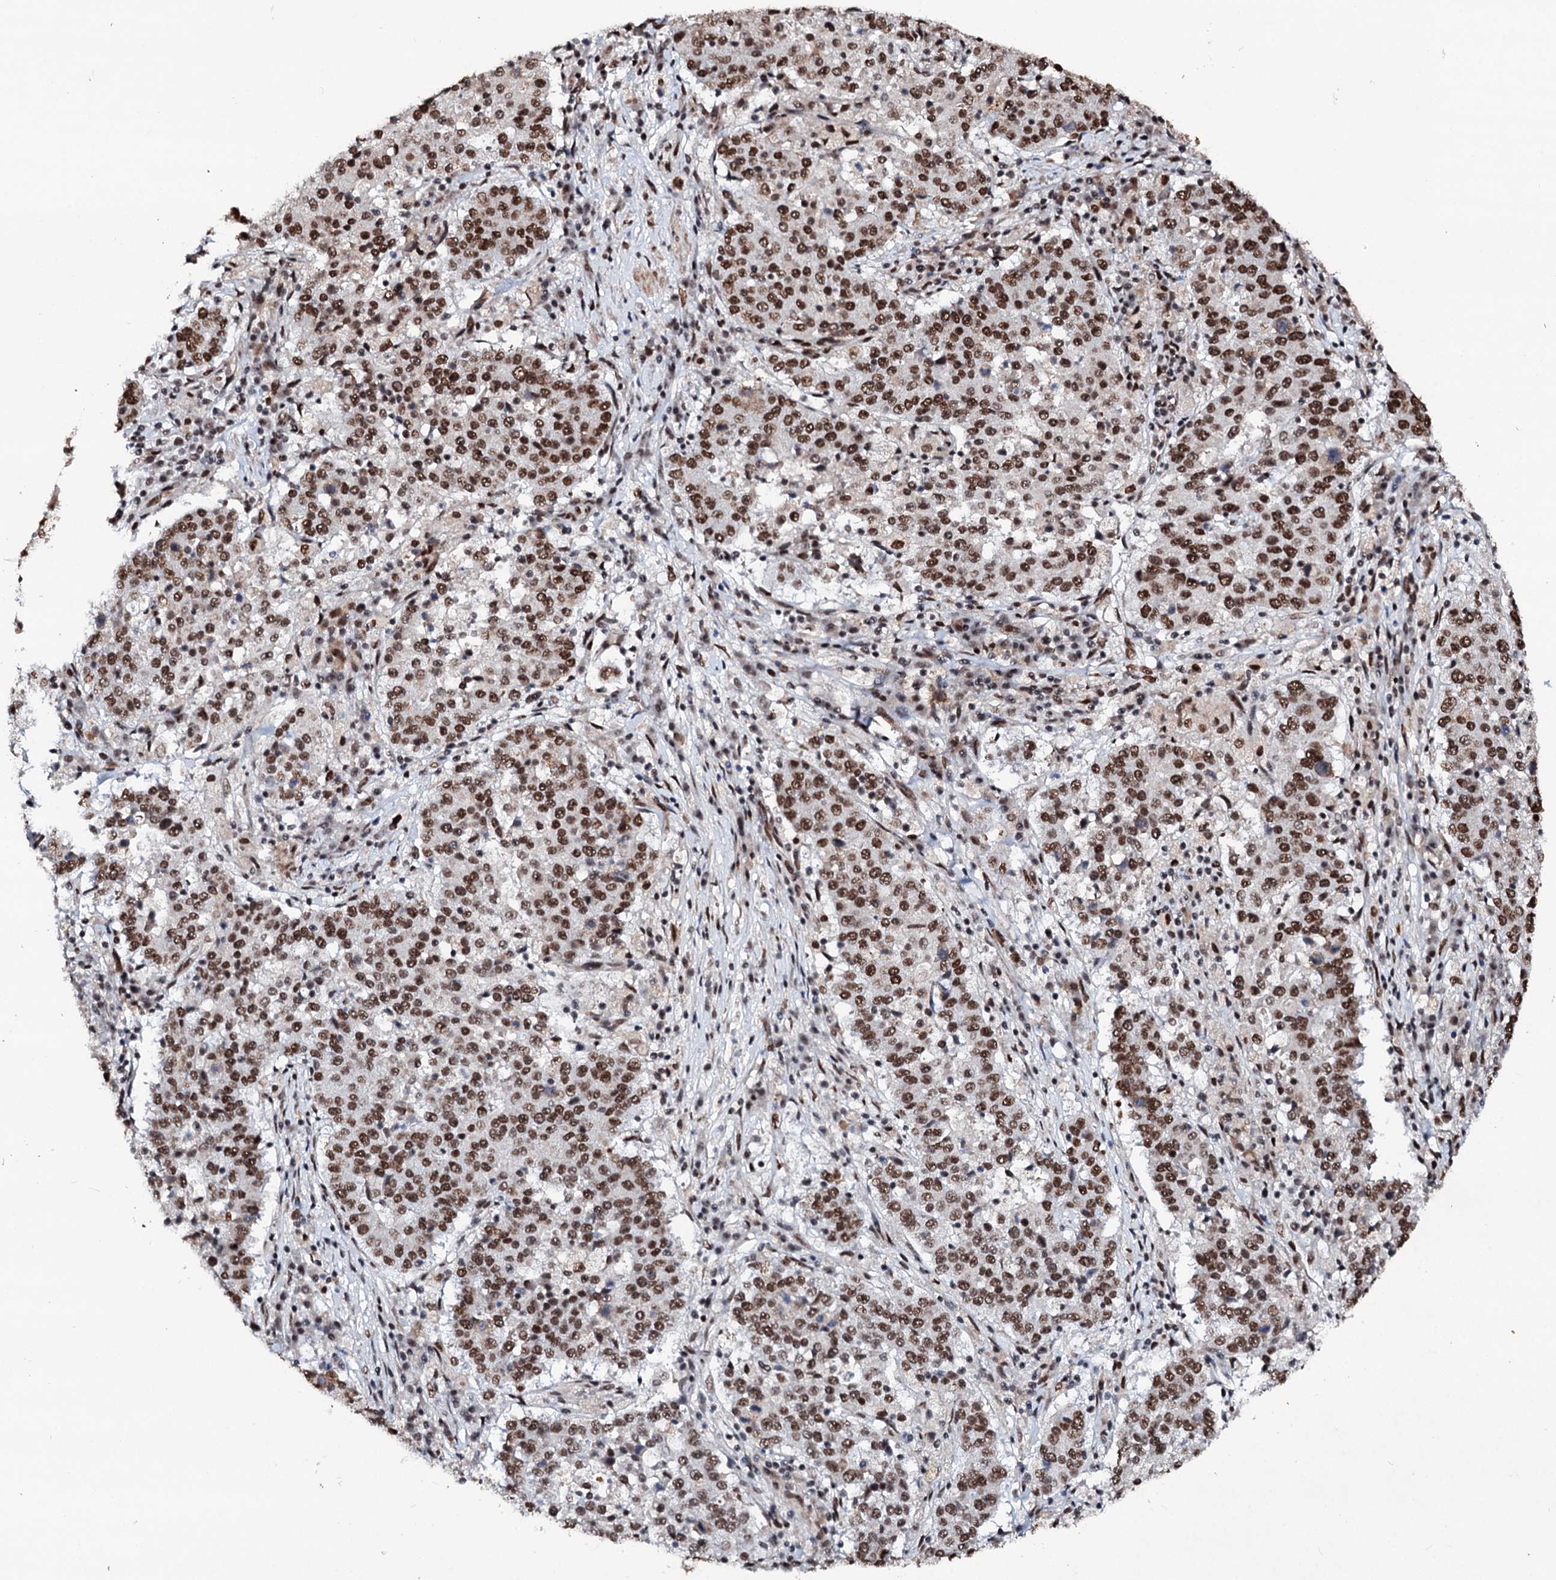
{"staining": {"intensity": "moderate", "quantity": ">75%", "location": "nuclear"}, "tissue": "stomach cancer", "cell_type": "Tumor cells", "image_type": "cancer", "snomed": [{"axis": "morphology", "description": "Adenocarcinoma, NOS"}, {"axis": "topography", "description": "Stomach"}], "caption": "Immunohistochemistry (IHC) (DAB (3,3'-diaminobenzidine)) staining of stomach adenocarcinoma shows moderate nuclear protein expression in about >75% of tumor cells.", "gene": "MATR3", "patient": {"sex": "male", "age": 59}}